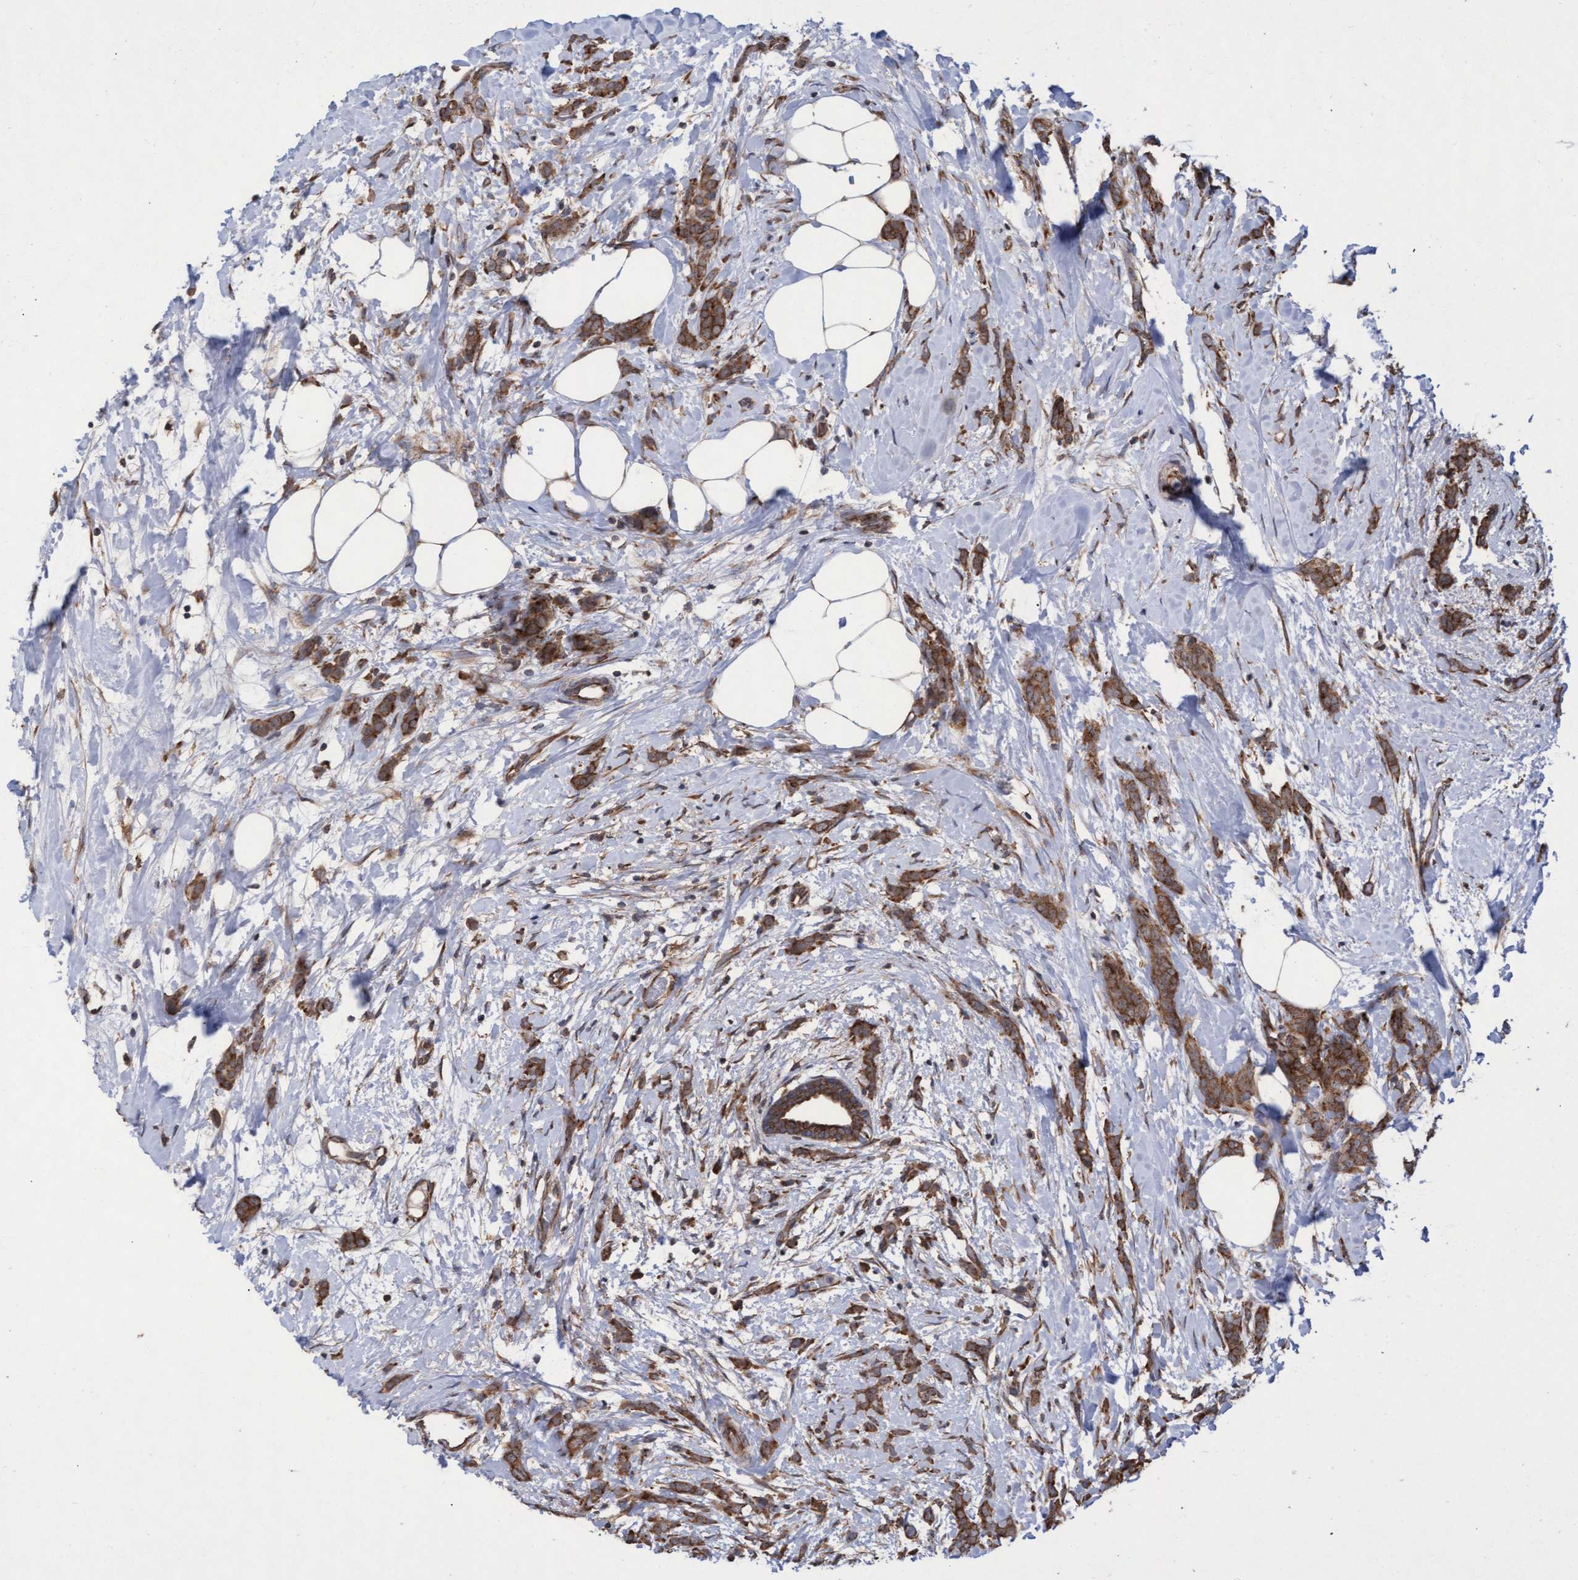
{"staining": {"intensity": "strong", "quantity": ">75%", "location": "cytoplasmic/membranous"}, "tissue": "breast cancer", "cell_type": "Tumor cells", "image_type": "cancer", "snomed": [{"axis": "morphology", "description": "Lobular carcinoma, in situ"}, {"axis": "morphology", "description": "Lobular carcinoma"}, {"axis": "topography", "description": "Breast"}], "caption": "Protein expression analysis of human breast lobular carcinoma in situ reveals strong cytoplasmic/membranous expression in approximately >75% of tumor cells. Using DAB (brown) and hematoxylin (blue) stains, captured at high magnification using brightfield microscopy.", "gene": "ABCF2", "patient": {"sex": "female", "age": 41}}